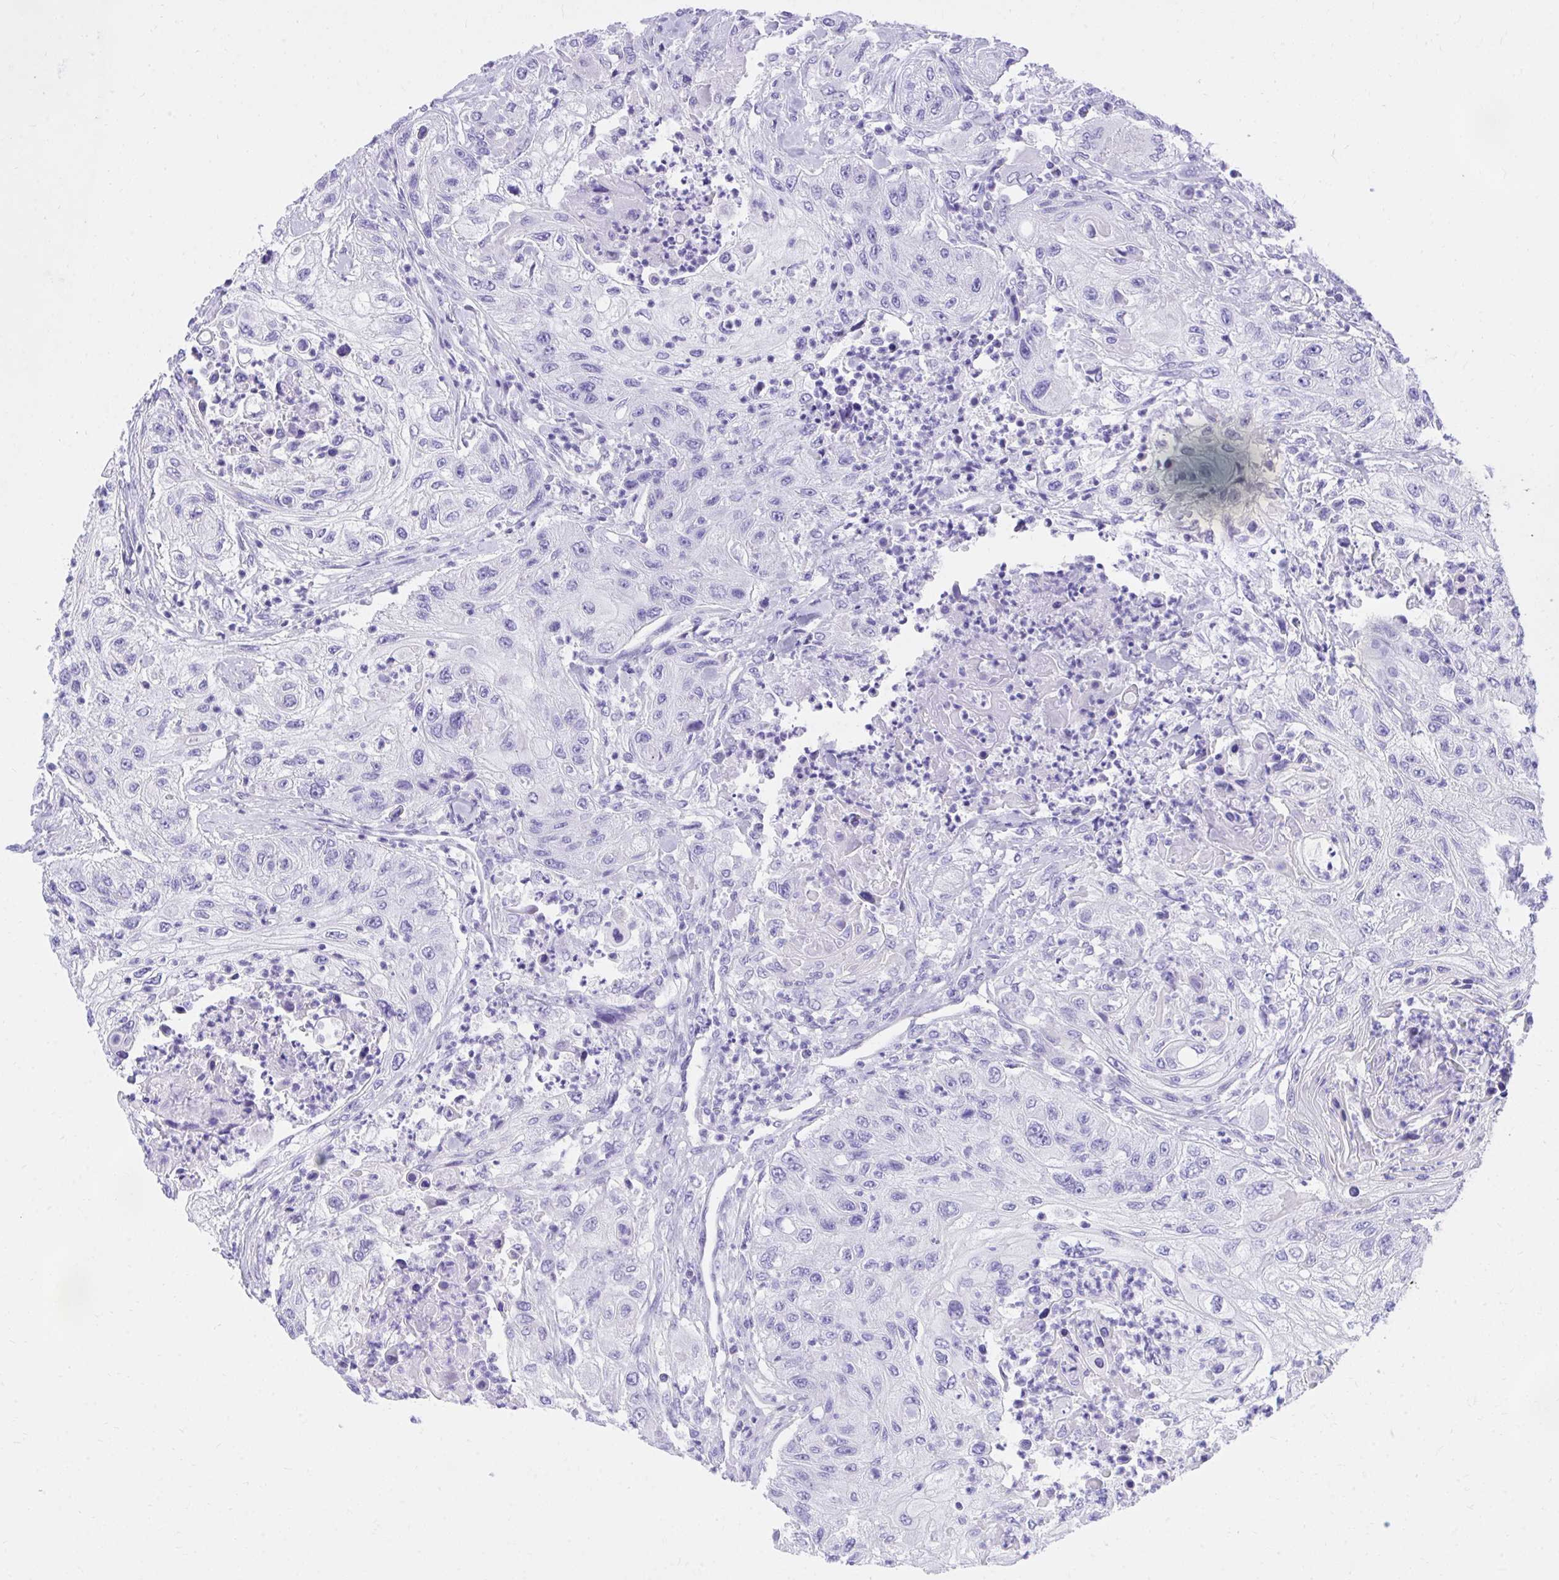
{"staining": {"intensity": "negative", "quantity": "none", "location": "none"}, "tissue": "urothelial cancer", "cell_type": "Tumor cells", "image_type": "cancer", "snomed": [{"axis": "morphology", "description": "Urothelial carcinoma, High grade"}, {"axis": "topography", "description": "Urinary bladder"}], "caption": "Micrograph shows no protein staining in tumor cells of urothelial cancer tissue.", "gene": "KCNN4", "patient": {"sex": "female", "age": 60}}